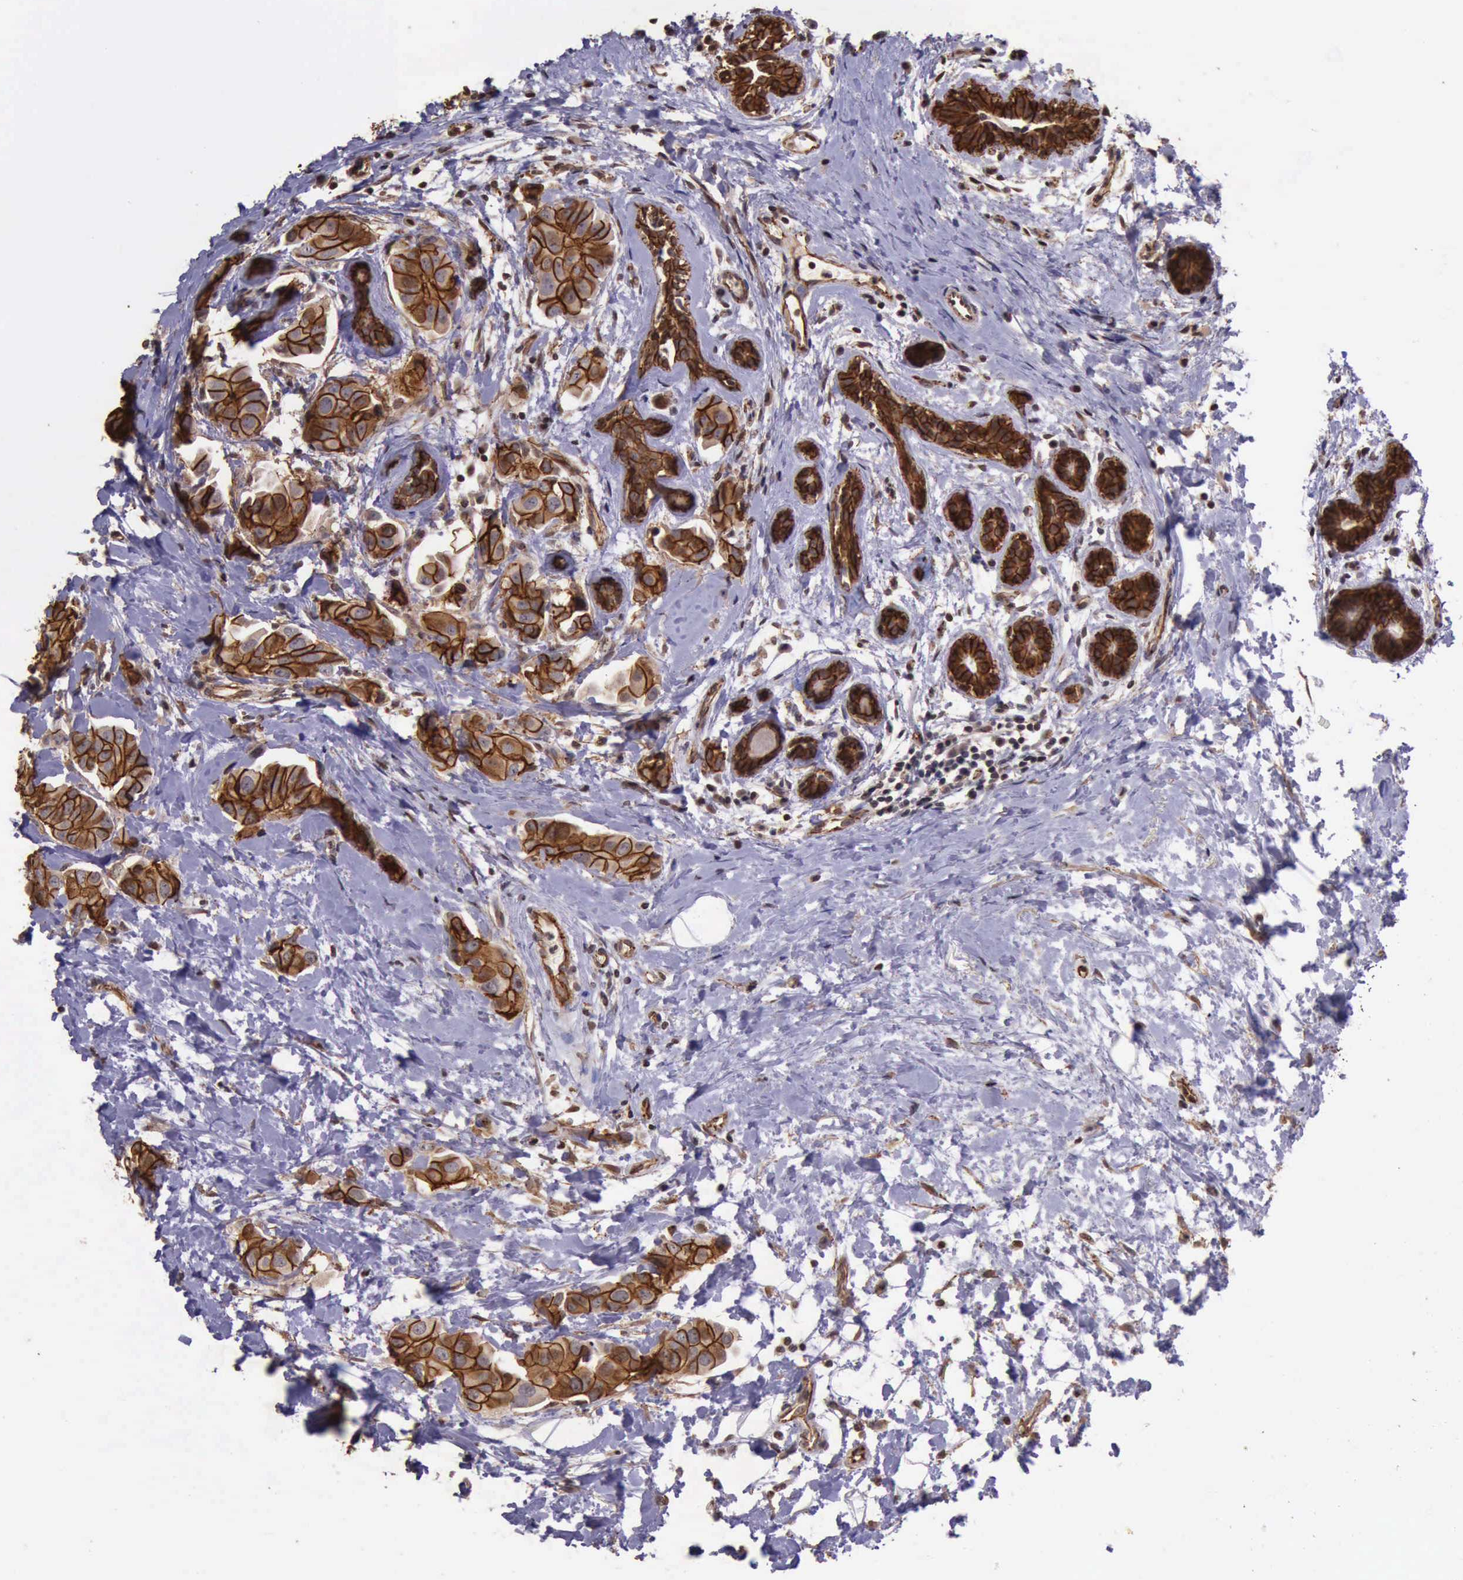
{"staining": {"intensity": "strong", "quantity": ">75%", "location": "cytoplasmic/membranous"}, "tissue": "breast cancer", "cell_type": "Tumor cells", "image_type": "cancer", "snomed": [{"axis": "morphology", "description": "Duct carcinoma"}, {"axis": "topography", "description": "Breast"}], "caption": "Immunohistochemical staining of human breast intraductal carcinoma exhibits high levels of strong cytoplasmic/membranous protein expression in about >75% of tumor cells. The protein is stained brown, and the nuclei are stained in blue (DAB (3,3'-diaminobenzidine) IHC with brightfield microscopy, high magnification).", "gene": "CTNNB1", "patient": {"sex": "female", "age": 40}}